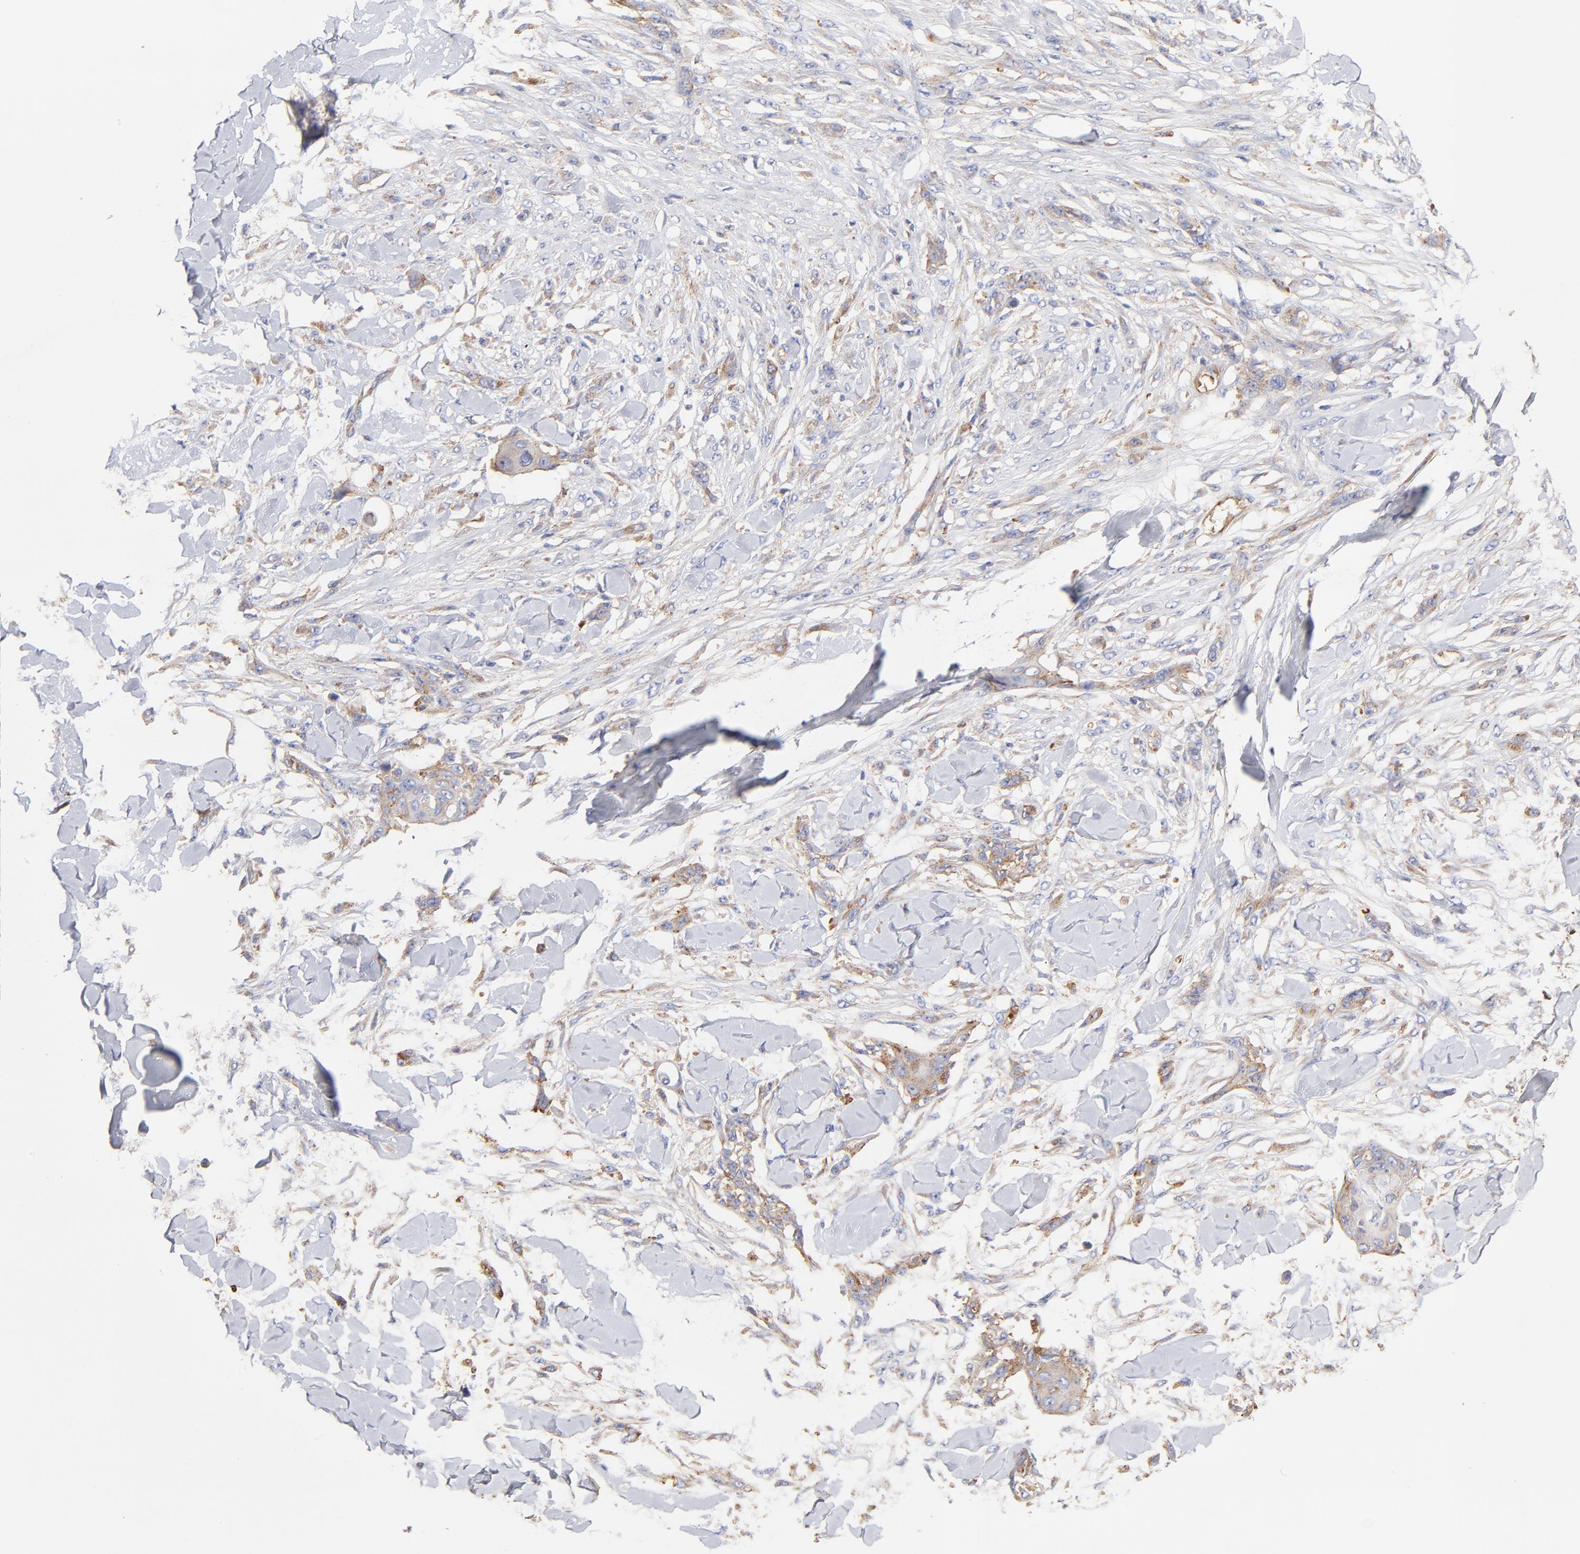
{"staining": {"intensity": "moderate", "quantity": ">75%", "location": "cytoplasmic/membranous"}, "tissue": "skin cancer", "cell_type": "Tumor cells", "image_type": "cancer", "snomed": [{"axis": "morphology", "description": "Squamous cell carcinoma, NOS"}, {"axis": "topography", "description": "Skin"}], "caption": "Protein staining exhibits moderate cytoplasmic/membranous positivity in approximately >75% of tumor cells in skin cancer (squamous cell carcinoma).", "gene": "CD2AP", "patient": {"sex": "female", "age": 59}}